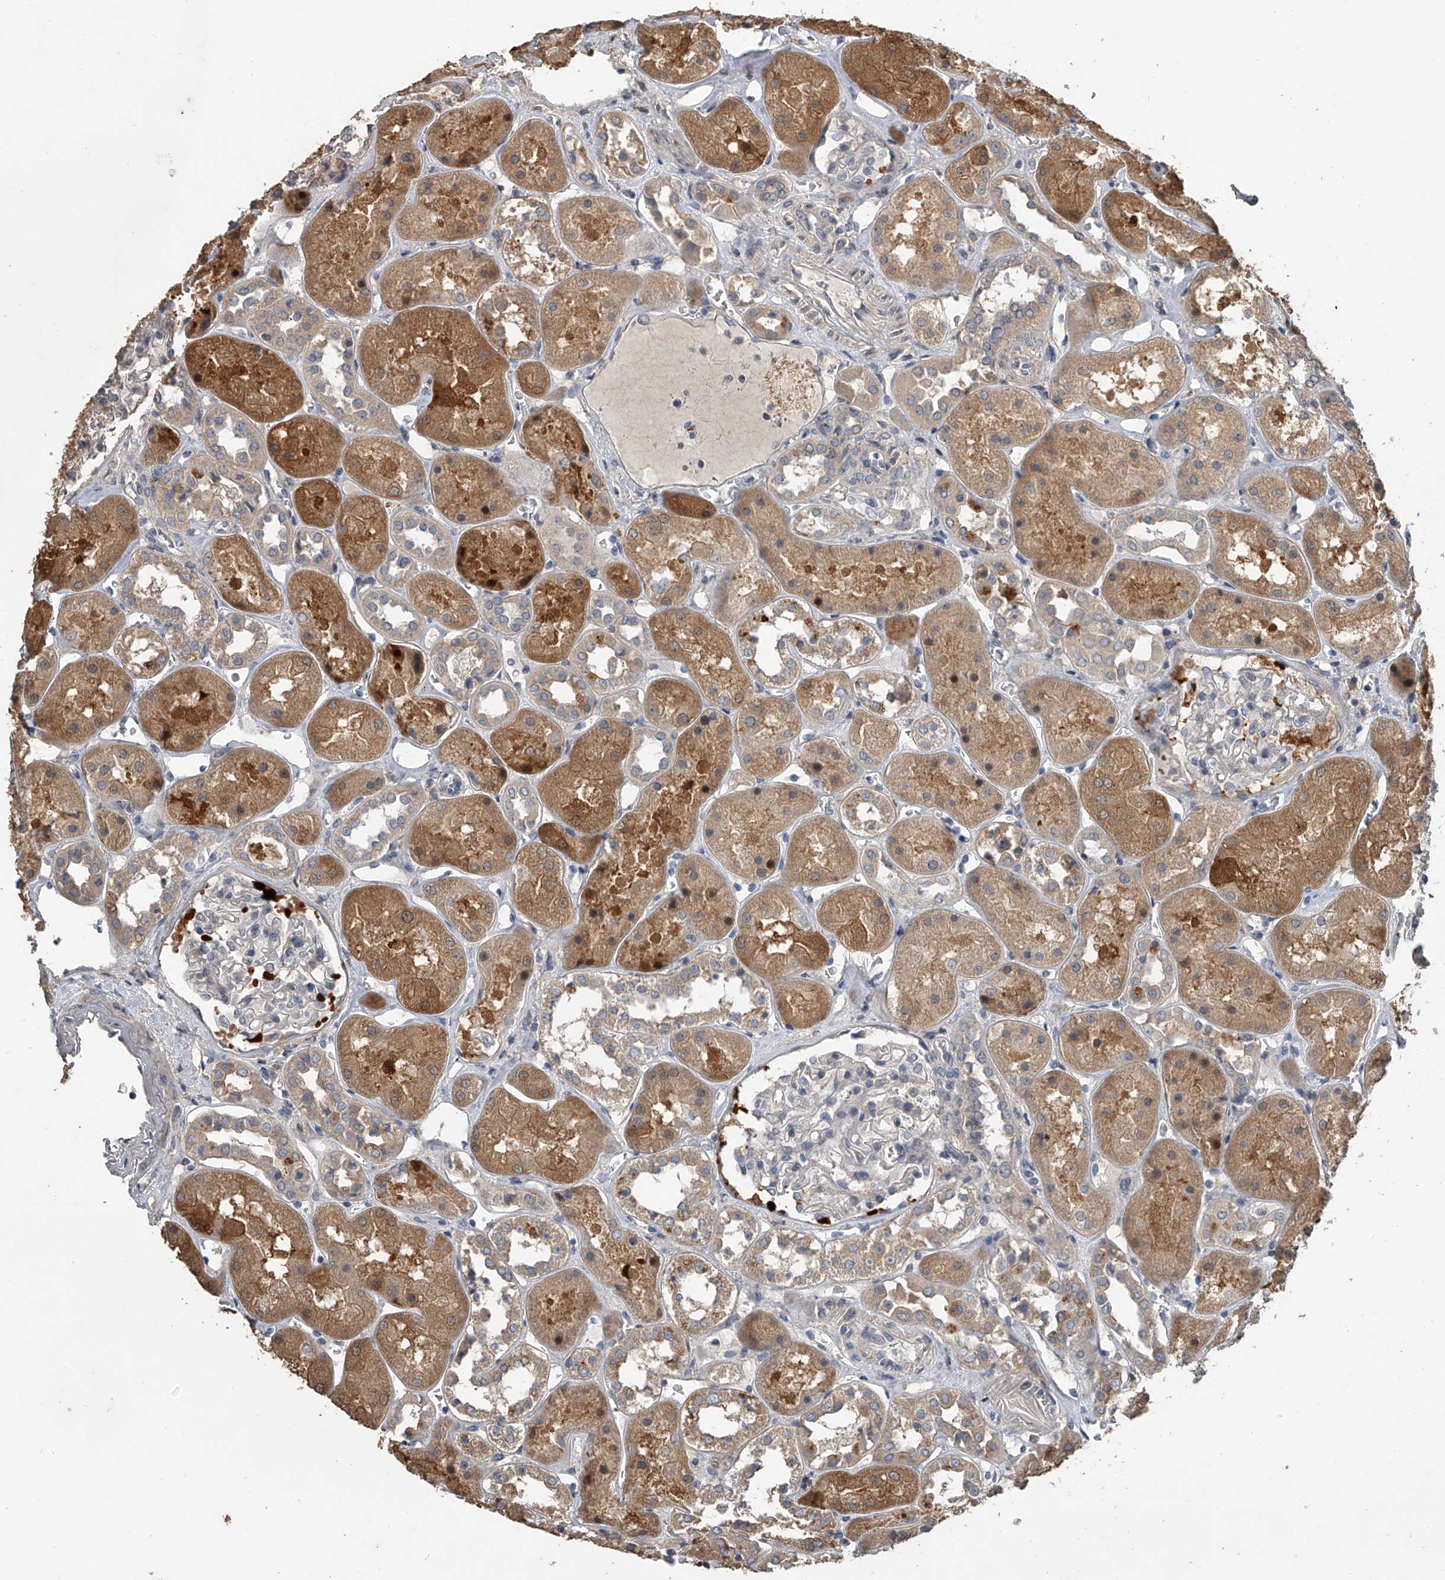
{"staining": {"intensity": "negative", "quantity": "none", "location": "none"}, "tissue": "kidney", "cell_type": "Cells in glomeruli", "image_type": "normal", "snomed": [{"axis": "morphology", "description": "Normal tissue, NOS"}, {"axis": "topography", "description": "Kidney"}], "caption": "High power microscopy histopathology image of an immunohistochemistry histopathology image of normal kidney, revealing no significant positivity in cells in glomeruli.", "gene": "DOCK9", "patient": {"sex": "male", "age": 70}}